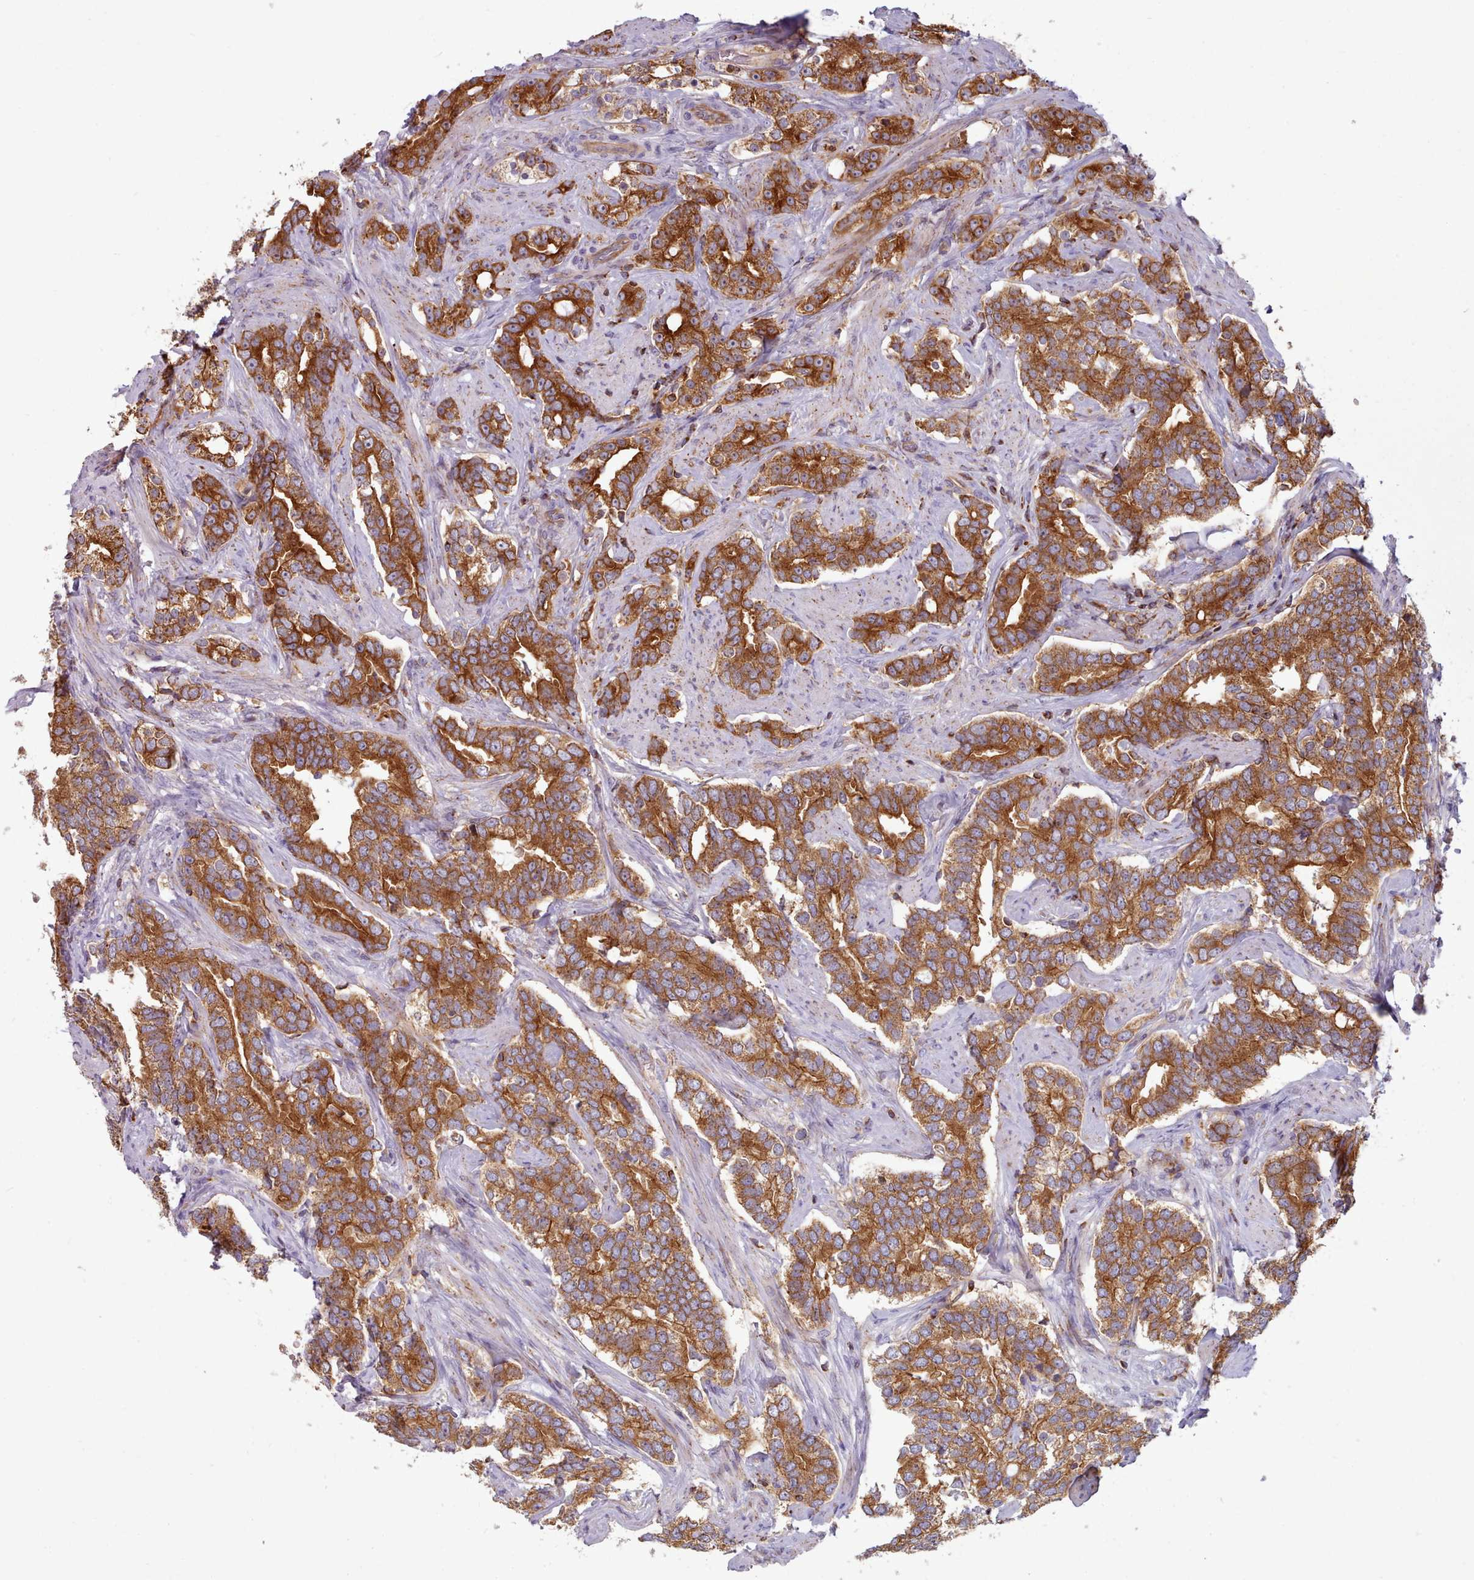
{"staining": {"intensity": "strong", "quantity": ">75%", "location": "cytoplasmic/membranous"}, "tissue": "prostate cancer", "cell_type": "Tumor cells", "image_type": "cancer", "snomed": [{"axis": "morphology", "description": "Adenocarcinoma, High grade"}, {"axis": "topography", "description": "Prostate"}], "caption": "Adenocarcinoma (high-grade) (prostate) stained with immunohistochemistry shows strong cytoplasmic/membranous positivity in approximately >75% of tumor cells.", "gene": "CRYBG1", "patient": {"sex": "male", "age": 64}}